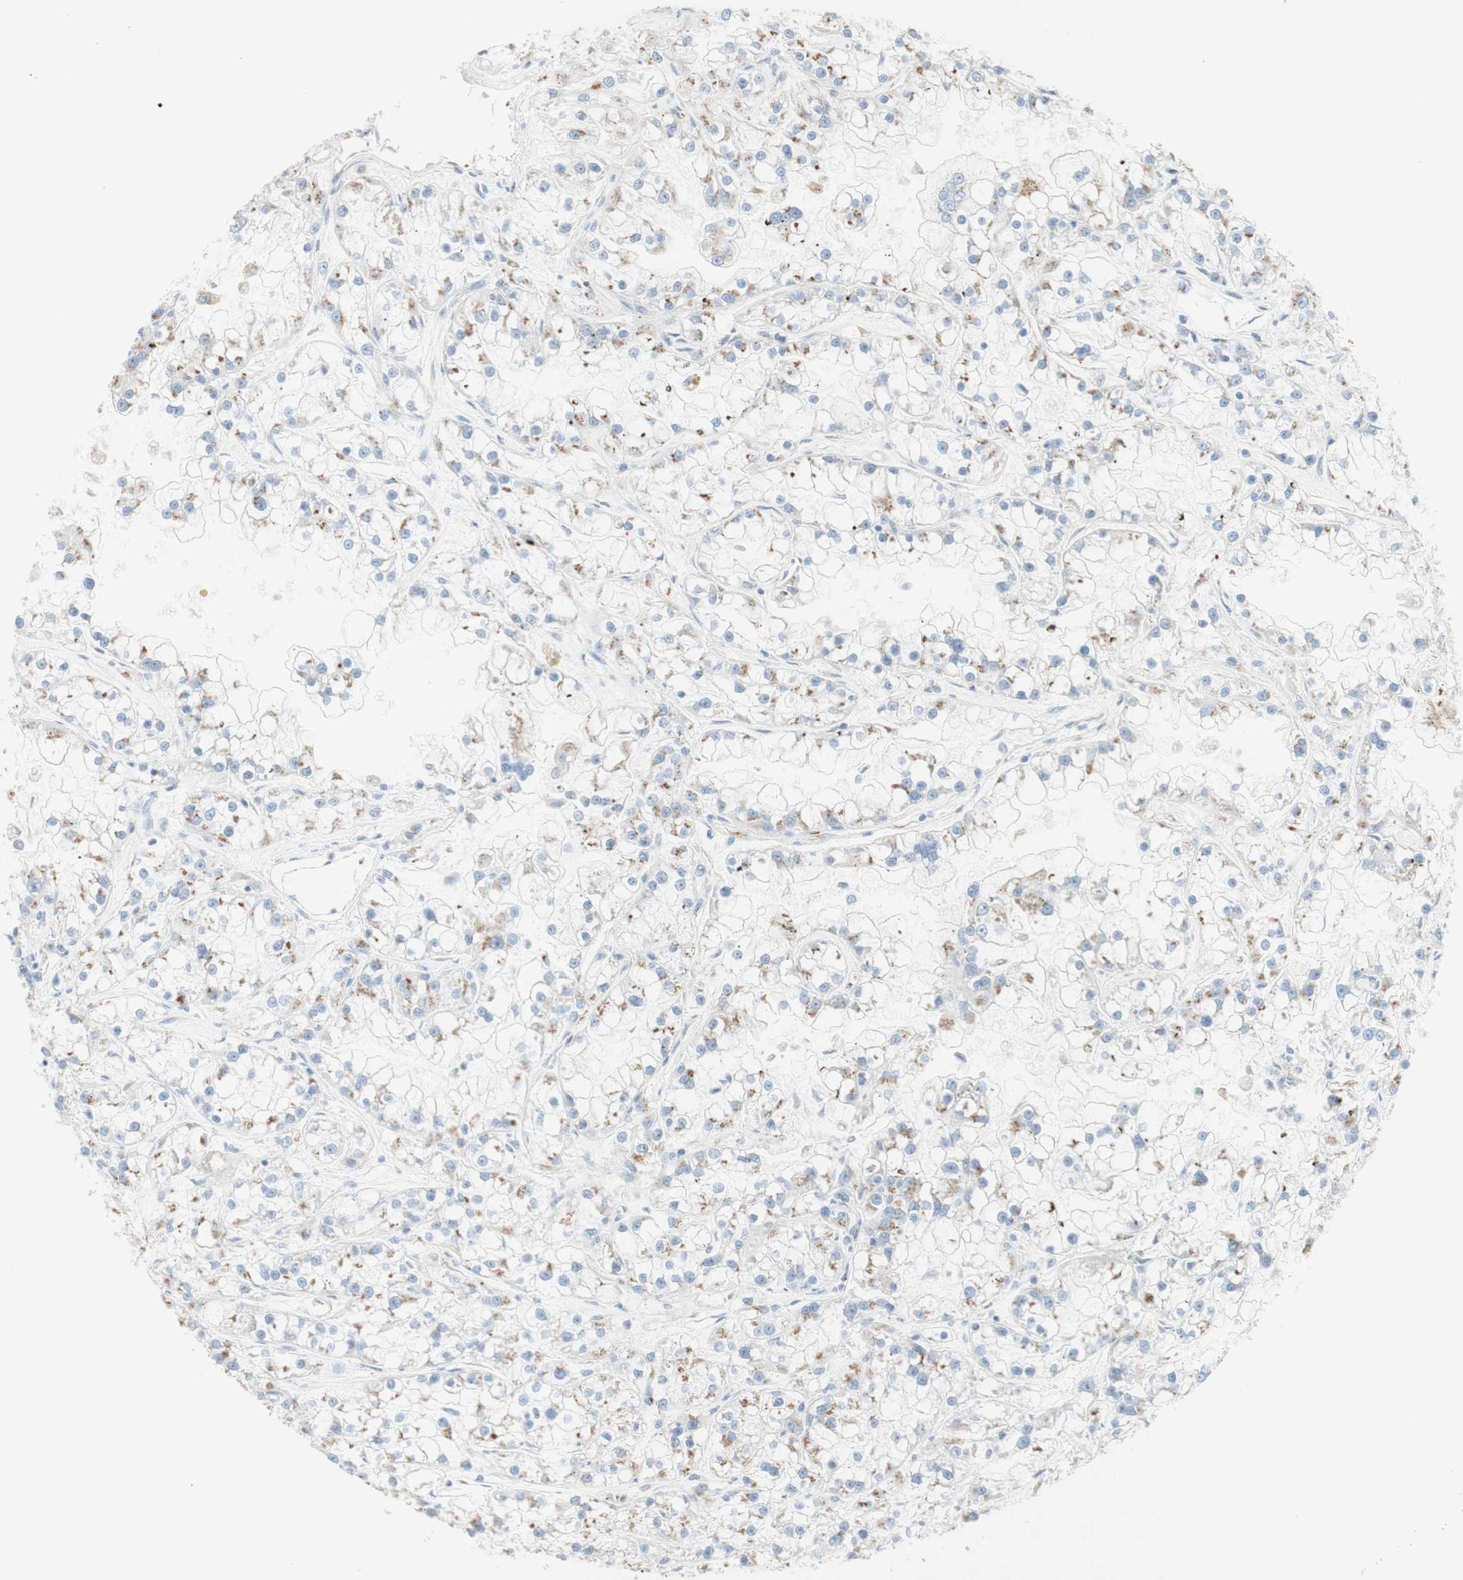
{"staining": {"intensity": "weak", "quantity": "25%-75%", "location": "cytoplasmic/membranous"}, "tissue": "renal cancer", "cell_type": "Tumor cells", "image_type": "cancer", "snomed": [{"axis": "morphology", "description": "Adenocarcinoma, NOS"}, {"axis": "topography", "description": "Kidney"}], "caption": "Immunohistochemistry (IHC) (DAB) staining of human renal cancer (adenocarcinoma) reveals weak cytoplasmic/membranous protein positivity in about 25%-75% of tumor cells.", "gene": "MANEA", "patient": {"sex": "female", "age": 52}}